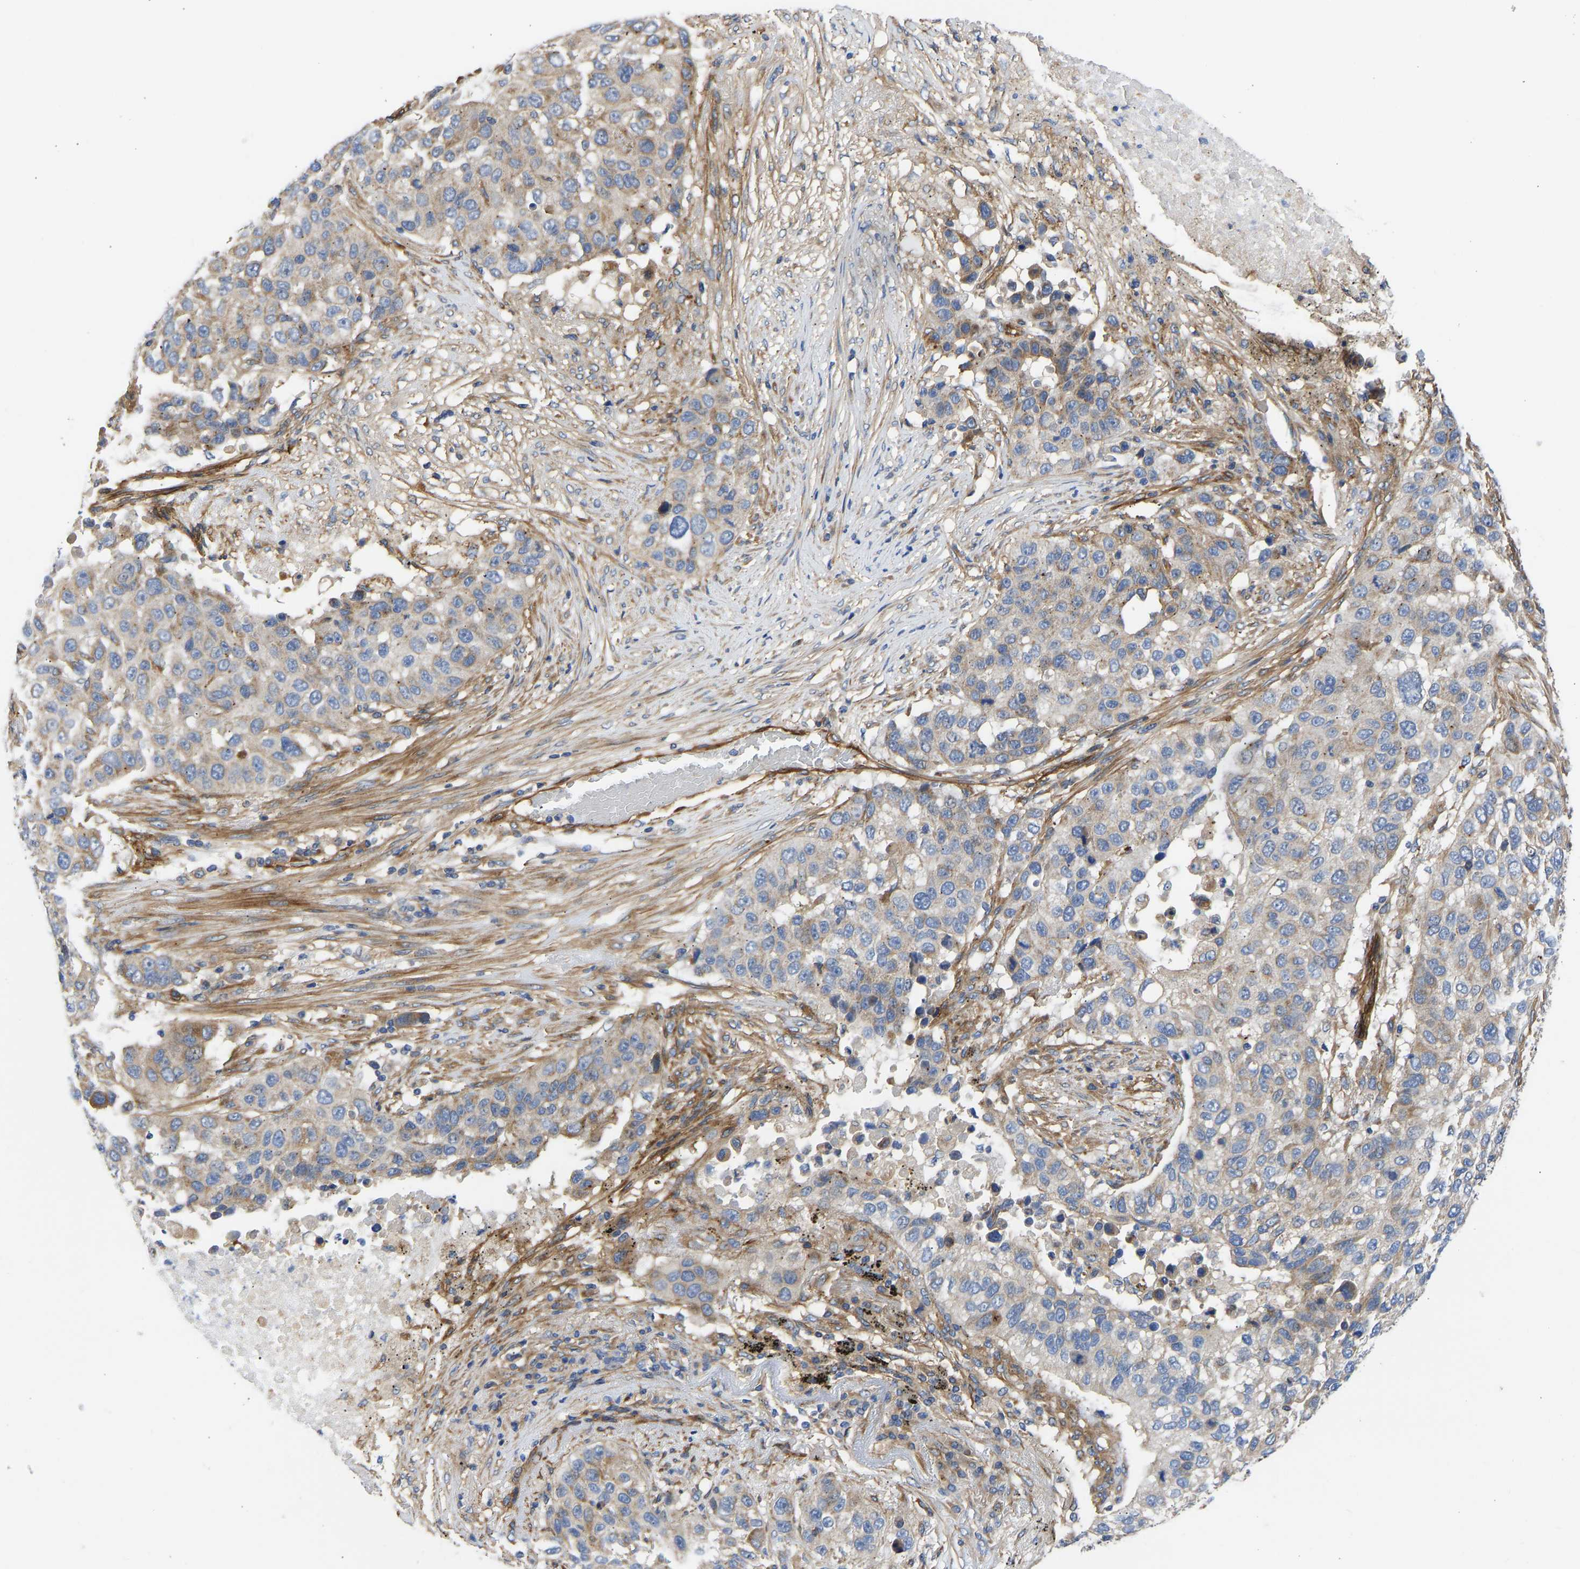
{"staining": {"intensity": "weak", "quantity": "25%-75%", "location": "cytoplasmic/membranous"}, "tissue": "lung cancer", "cell_type": "Tumor cells", "image_type": "cancer", "snomed": [{"axis": "morphology", "description": "Squamous cell carcinoma, NOS"}, {"axis": "topography", "description": "Lung"}], "caption": "Immunohistochemical staining of lung squamous cell carcinoma shows weak cytoplasmic/membranous protein staining in approximately 25%-75% of tumor cells. The staining was performed using DAB (3,3'-diaminobenzidine), with brown indicating positive protein expression. Nuclei are stained blue with hematoxylin.", "gene": "MYO1C", "patient": {"sex": "male", "age": 57}}